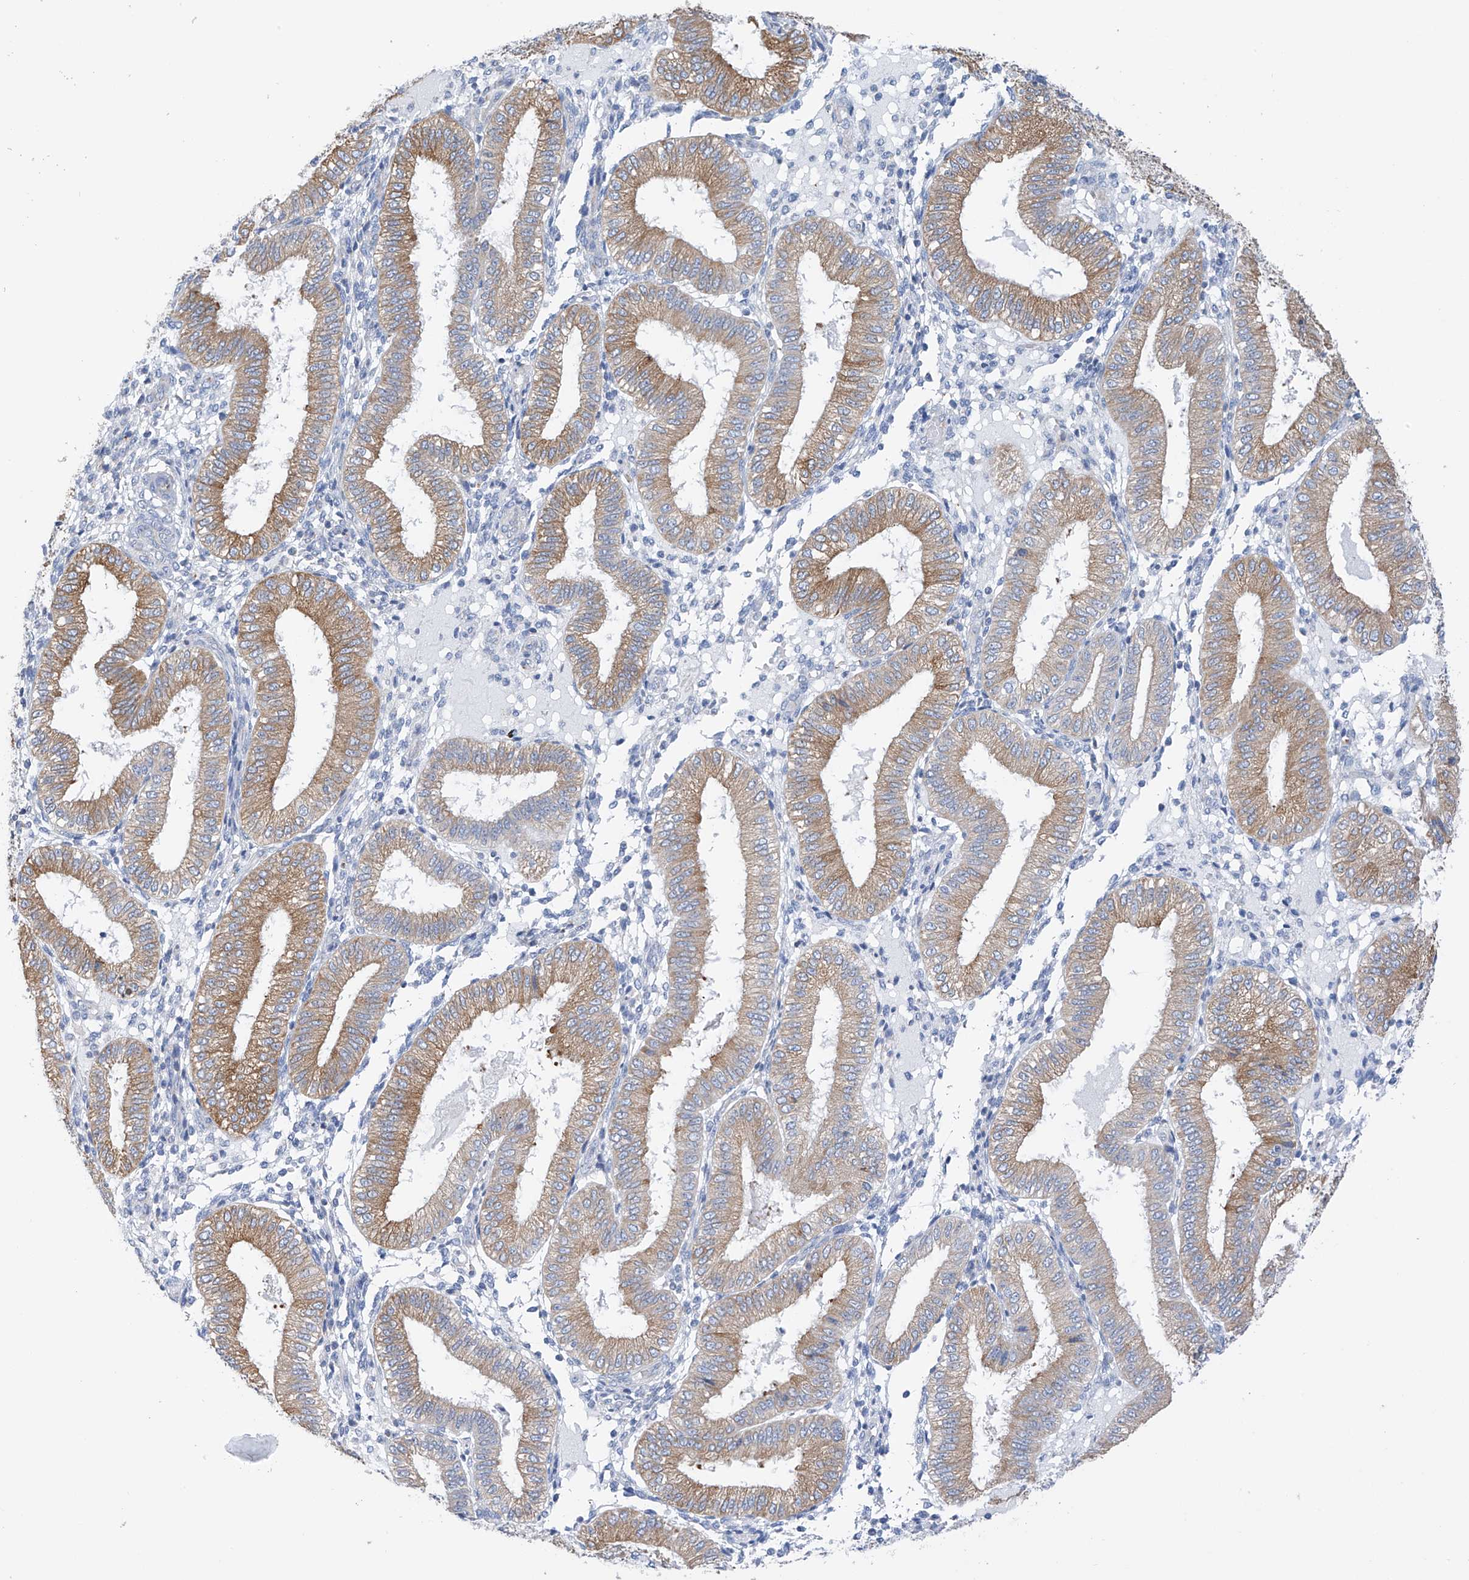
{"staining": {"intensity": "negative", "quantity": "none", "location": "none"}, "tissue": "endometrium", "cell_type": "Cells in endometrial stroma", "image_type": "normal", "snomed": [{"axis": "morphology", "description": "Normal tissue, NOS"}, {"axis": "topography", "description": "Endometrium"}], "caption": "This is an immunohistochemistry (IHC) histopathology image of unremarkable endometrium. There is no staining in cells in endometrial stroma.", "gene": "RCN2", "patient": {"sex": "female", "age": 39}}